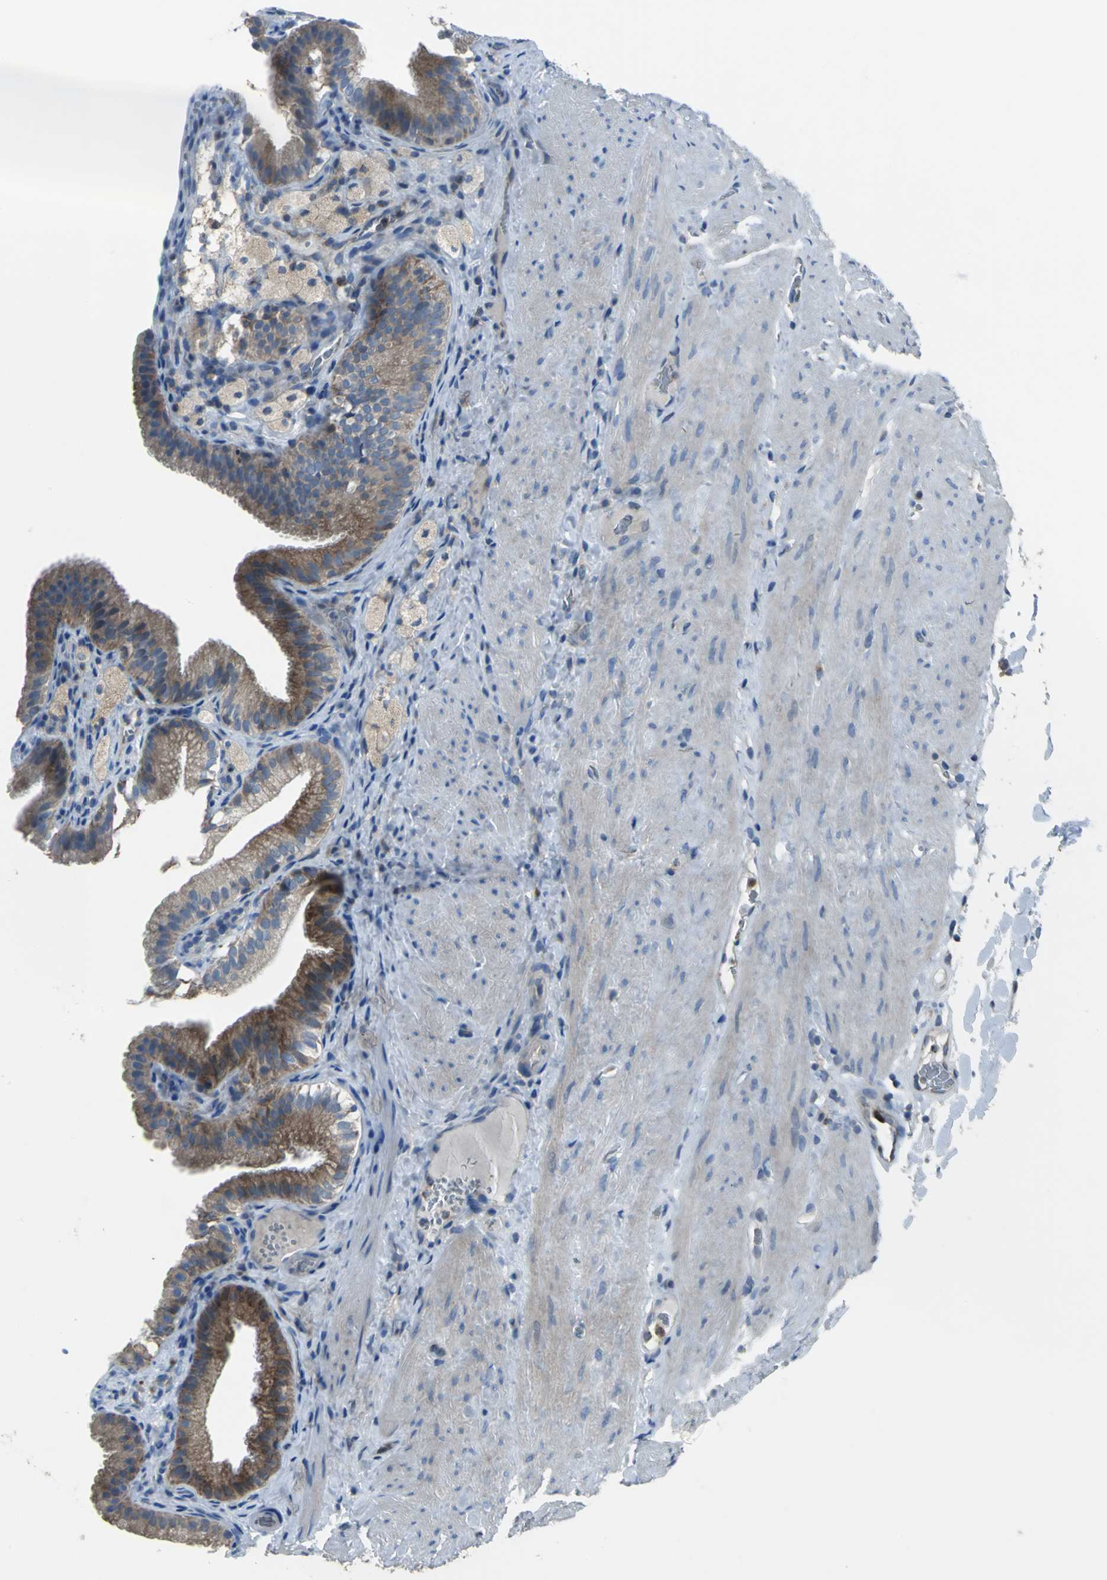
{"staining": {"intensity": "moderate", "quantity": ">75%", "location": "cytoplasmic/membranous"}, "tissue": "gallbladder", "cell_type": "Glandular cells", "image_type": "normal", "snomed": [{"axis": "morphology", "description": "Normal tissue, NOS"}, {"axis": "topography", "description": "Gallbladder"}], "caption": "Immunohistochemistry (IHC) photomicrograph of unremarkable human gallbladder stained for a protein (brown), which reveals medium levels of moderate cytoplasmic/membranous staining in about >75% of glandular cells.", "gene": "EIF5A", "patient": {"sex": "female", "age": 24}}